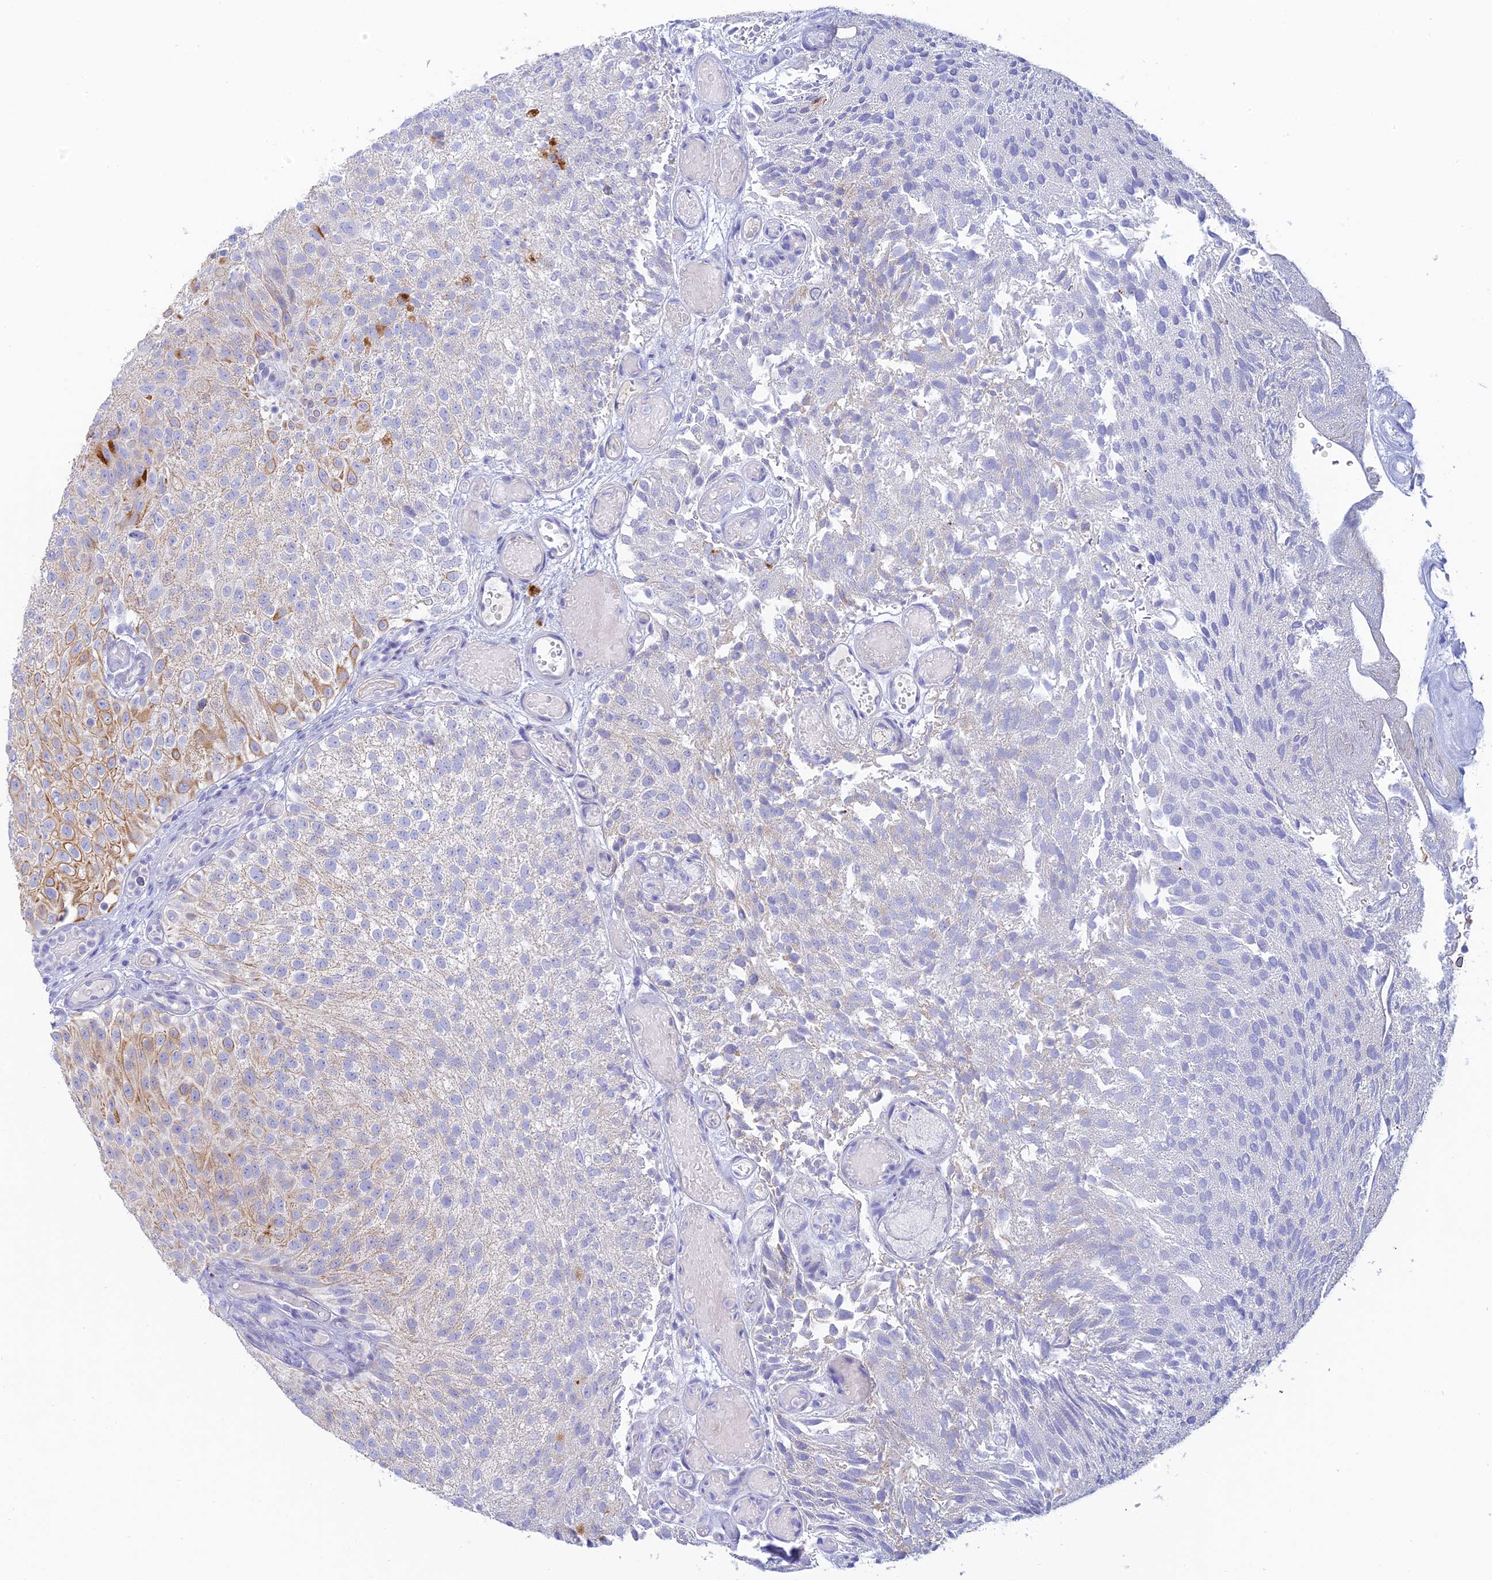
{"staining": {"intensity": "strong", "quantity": "<25%", "location": "cytoplasmic/membranous"}, "tissue": "urothelial cancer", "cell_type": "Tumor cells", "image_type": "cancer", "snomed": [{"axis": "morphology", "description": "Urothelial carcinoma, Low grade"}, {"axis": "topography", "description": "Urinary bladder"}], "caption": "Protein staining of low-grade urothelial carcinoma tissue shows strong cytoplasmic/membranous expression in approximately <25% of tumor cells. (IHC, brightfield microscopy, high magnification).", "gene": "CEP152", "patient": {"sex": "male", "age": 78}}